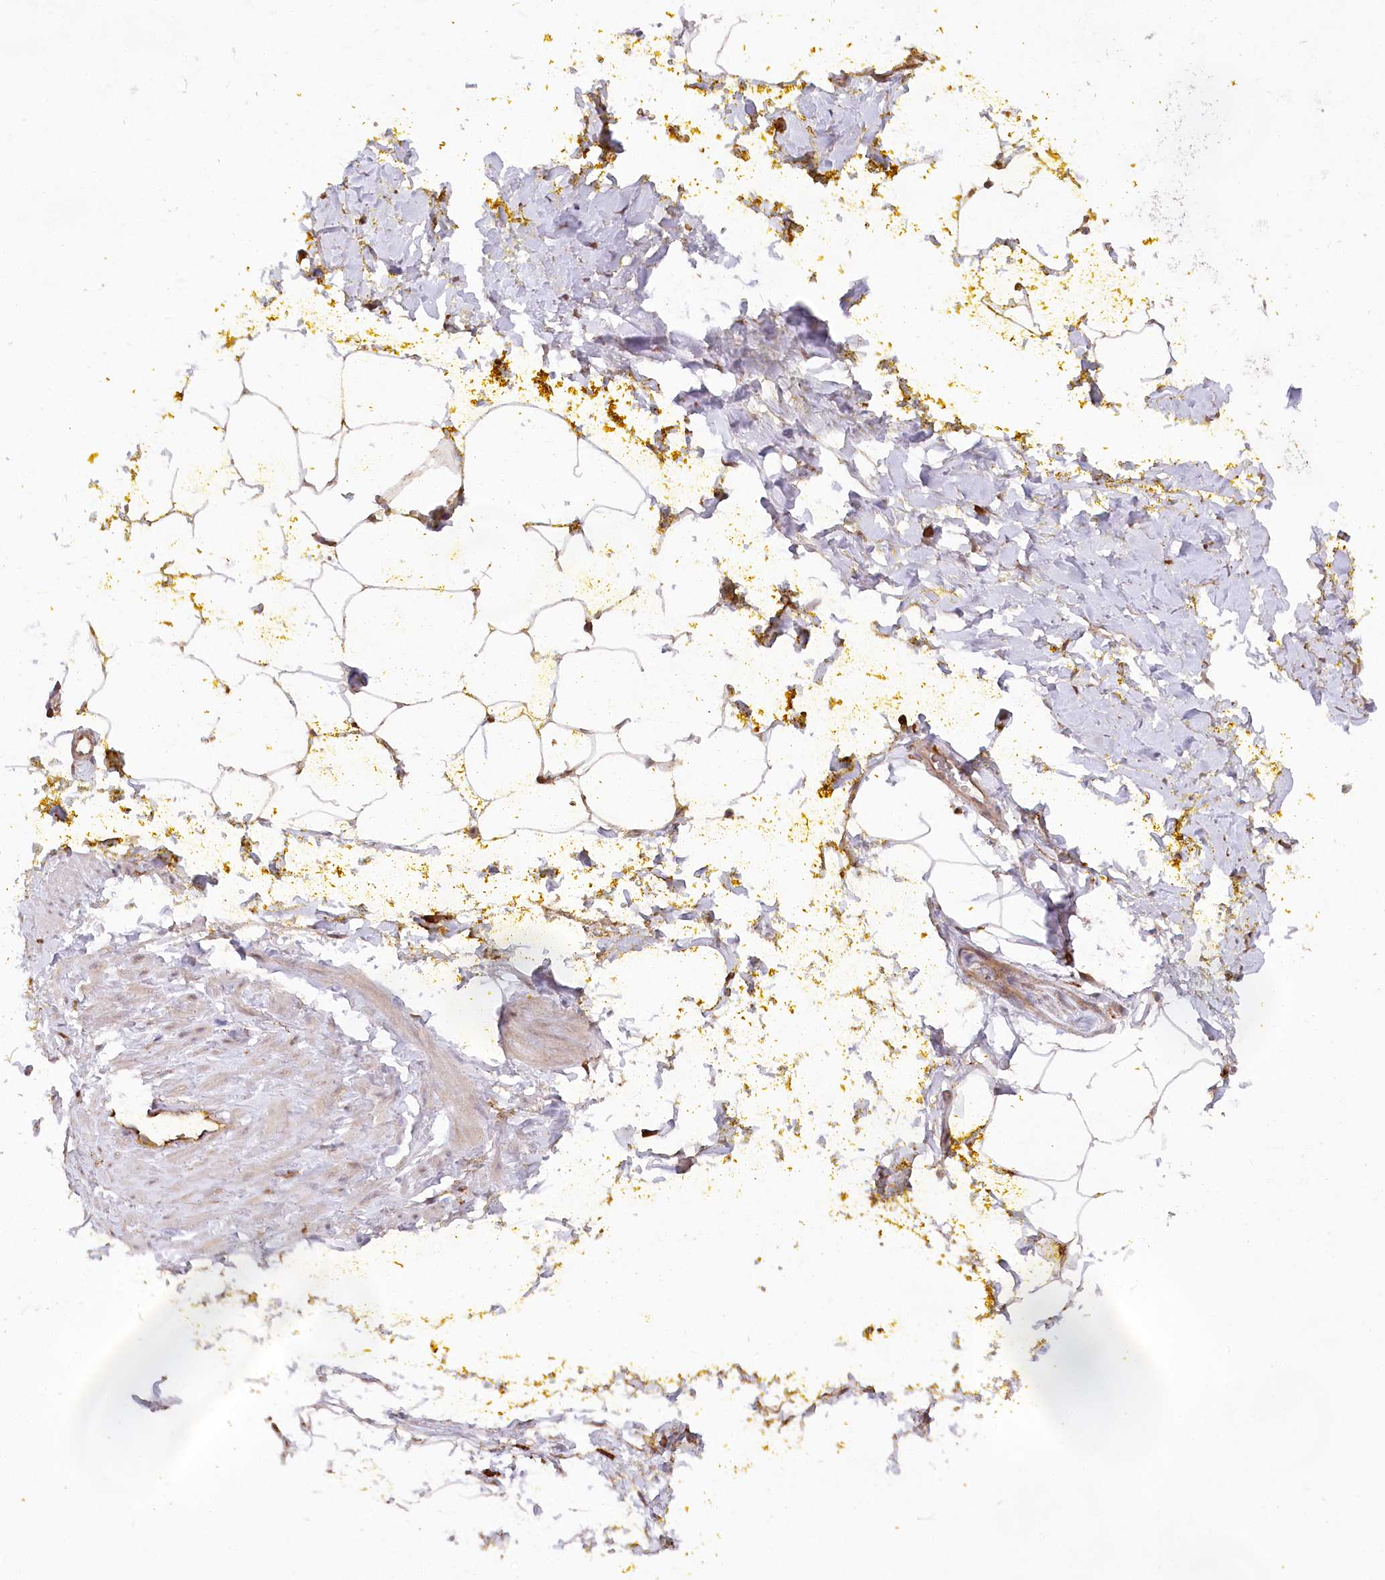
{"staining": {"intensity": "moderate", "quantity": "25%-75%", "location": "cytoplasmic/membranous"}, "tissue": "adipose tissue", "cell_type": "Adipocytes", "image_type": "normal", "snomed": [{"axis": "morphology", "description": "Normal tissue, NOS"}, {"axis": "morphology", "description": "Adenocarcinoma, Low grade"}, {"axis": "topography", "description": "Prostate"}, {"axis": "topography", "description": "Peripheral nerve tissue"}], "caption": "Adipocytes exhibit medium levels of moderate cytoplasmic/membranous staining in approximately 25%-75% of cells in unremarkable adipose tissue.", "gene": "PPP1R21", "patient": {"sex": "male", "age": 63}}